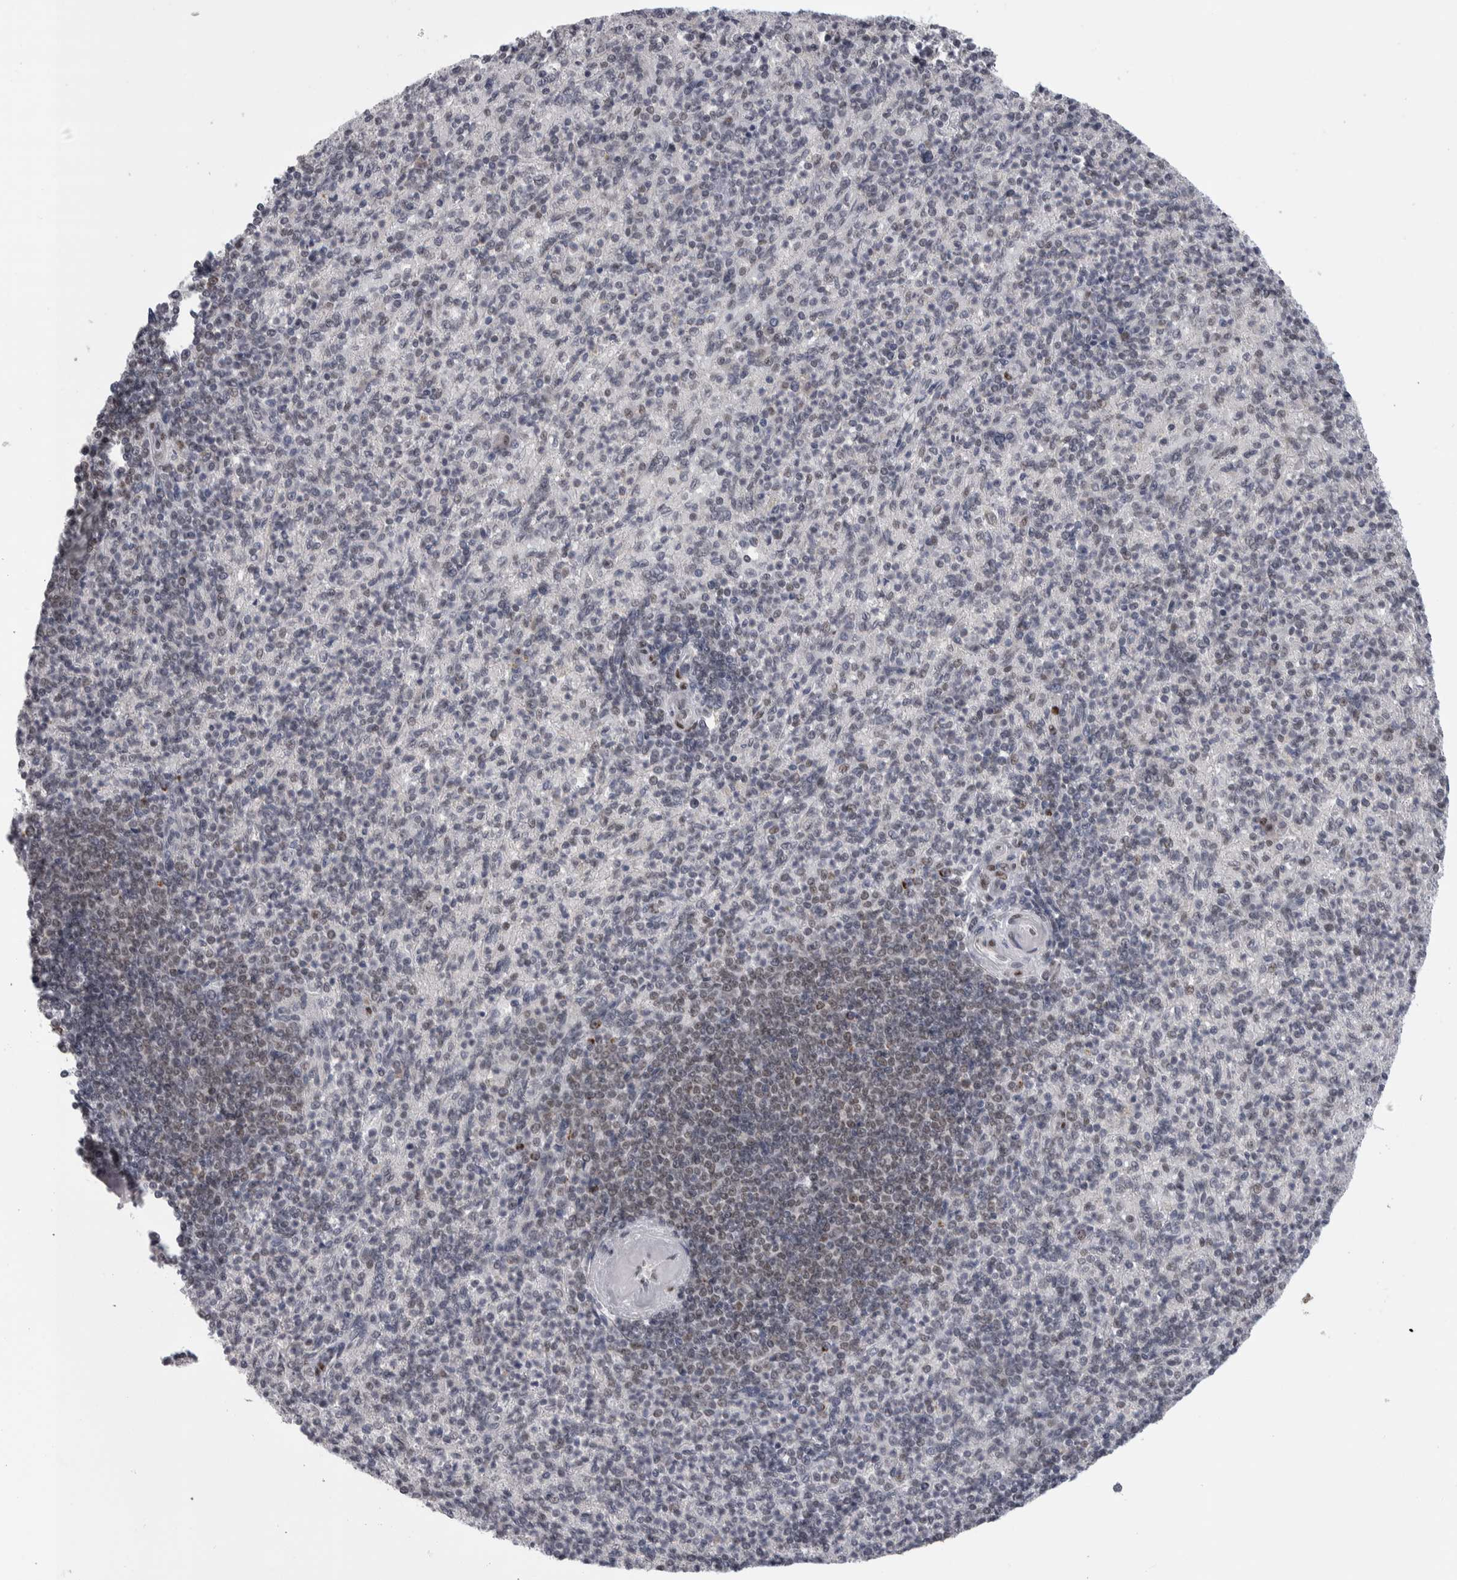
{"staining": {"intensity": "weak", "quantity": "25%-75%", "location": "nuclear"}, "tissue": "spleen", "cell_type": "Cells in red pulp", "image_type": "normal", "snomed": [{"axis": "morphology", "description": "Normal tissue, NOS"}, {"axis": "topography", "description": "Spleen"}], "caption": "Immunohistochemistry histopathology image of benign spleen: human spleen stained using immunohistochemistry shows low levels of weak protein expression localized specifically in the nuclear of cells in red pulp, appearing as a nuclear brown color.", "gene": "HEXIM2", "patient": {"sex": "female", "age": 74}}